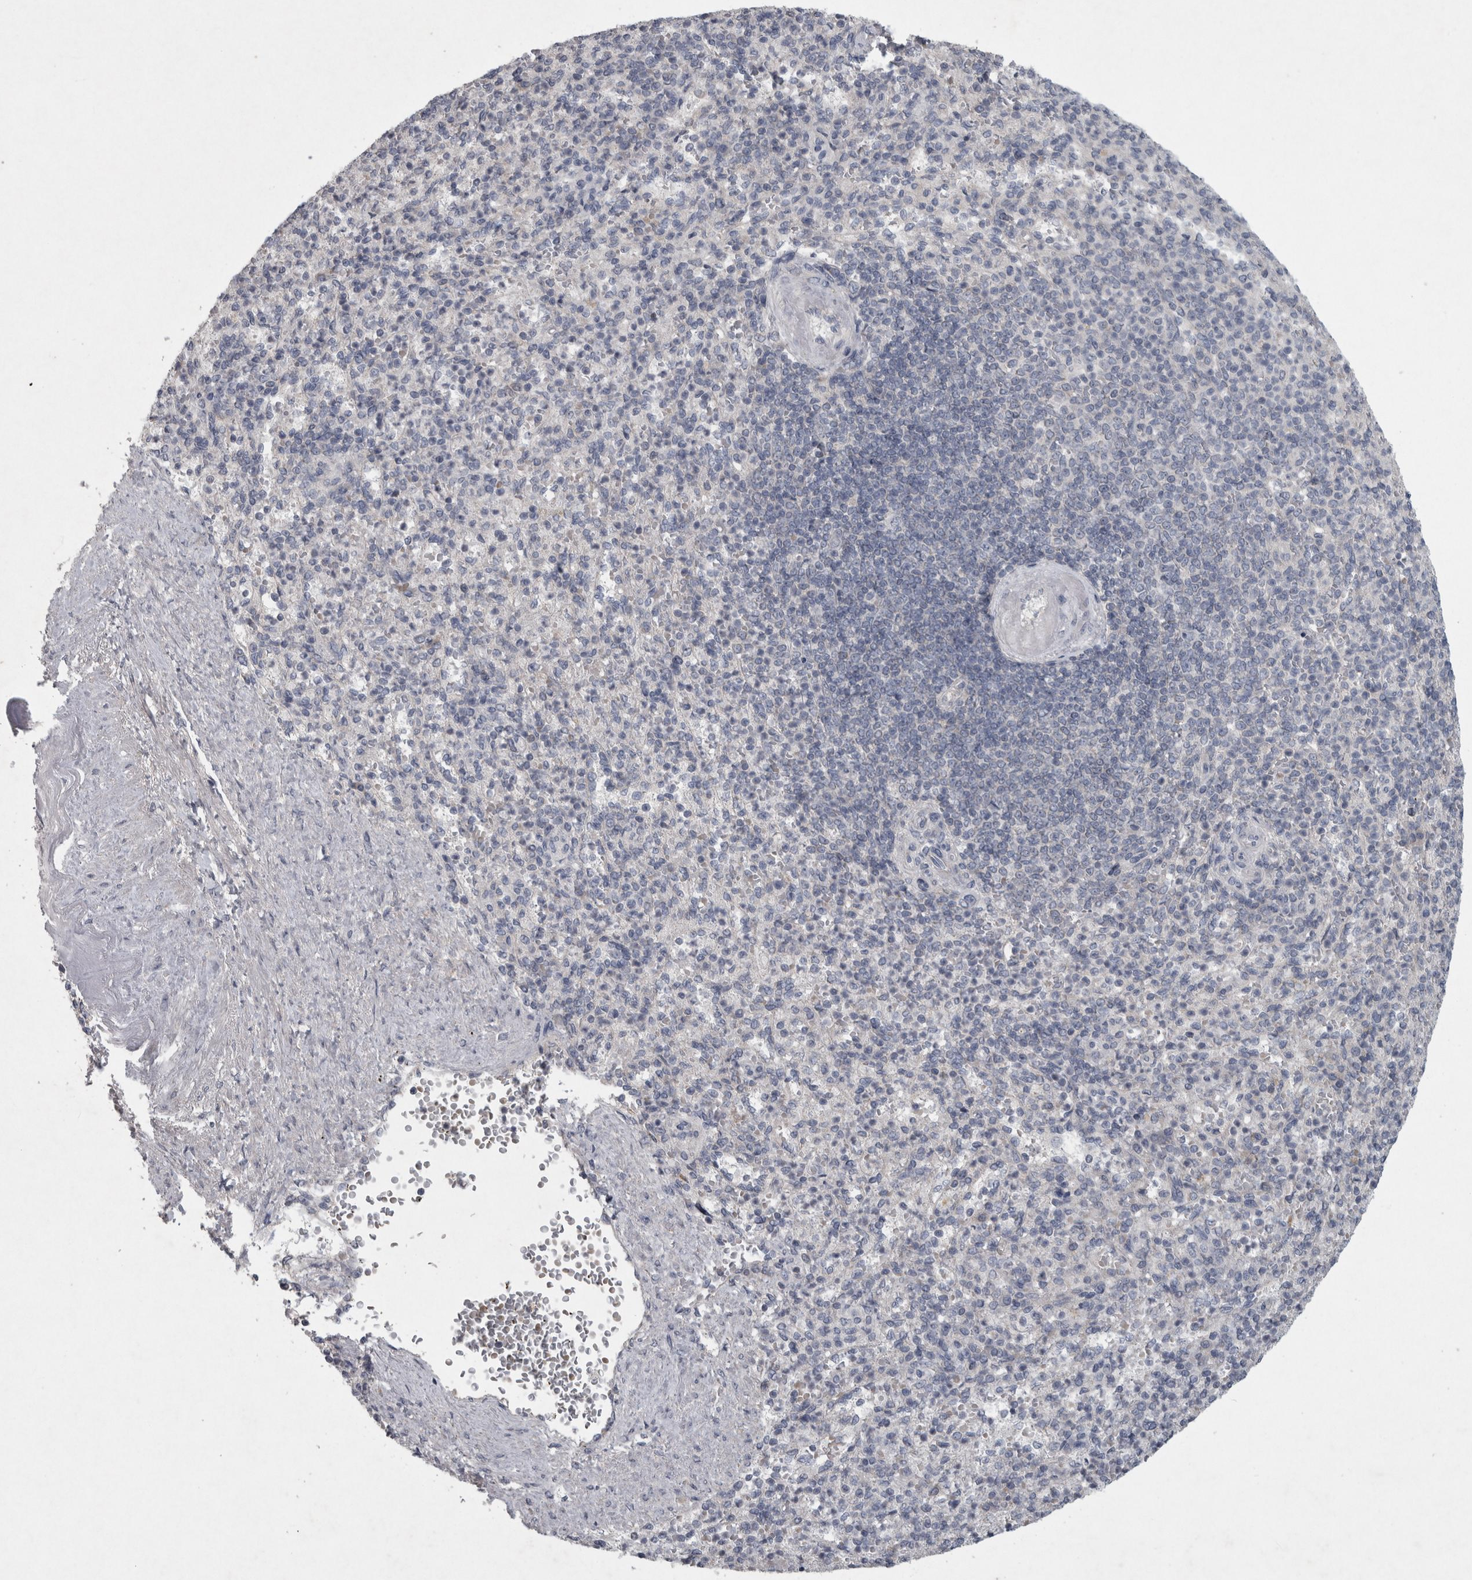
{"staining": {"intensity": "negative", "quantity": "none", "location": "none"}, "tissue": "spleen", "cell_type": "Cells in red pulp", "image_type": "normal", "snomed": [{"axis": "morphology", "description": "Normal tissue, NOS"}, {"axis": "topography", "description": "Spleen"}], "caption": "Photomicrograph shows no significant protein staining in cells in red pulp of unremarkable spleen. Brightfield microscopy of immunohistochemistry (IHC) stained with DAB (brown) and hematoxylin (blue), captured at high magnification.", "gene": "ENPP7", "patient": {"sex": "female", "age": 74}}